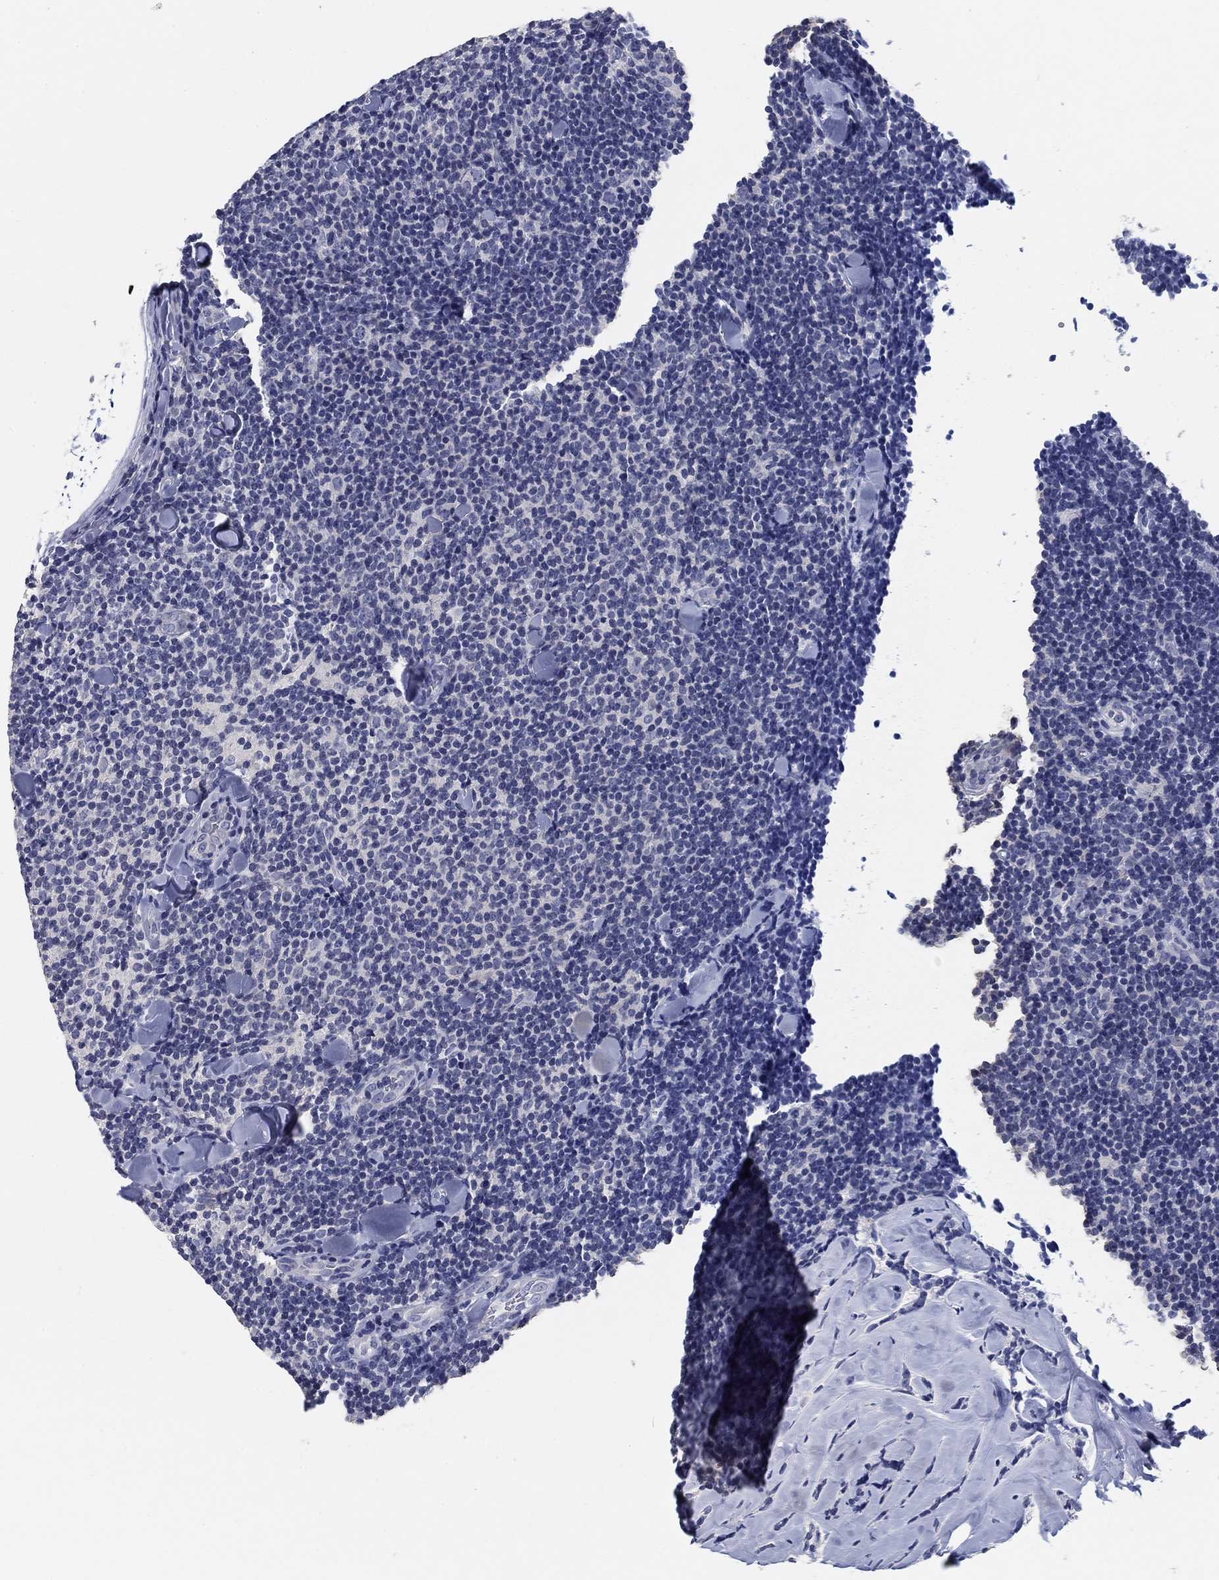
{"staining": {"intensity": "negative", "quantity": "none", "location": "none"}, "tissue": "lymphoma", "cell_type": "Tumor cells", "image_type": "cancer", "snomed": [{"axis": "morphology", "description": "Malignant lymphoma, non-Hodgkin's type, Low grade"}, {"axis": "topography", "description": "Lymph node"}], "caption": "Tumor cells are negative for protein expression in human malignant lymphoma, non-Hodgkin's type (low-grade). (Immunohistochemistry (ihc), brightfield microscopy, high magnification).", "gene": "CLUL1", "patient": {"sex": "female", "age": 56}}